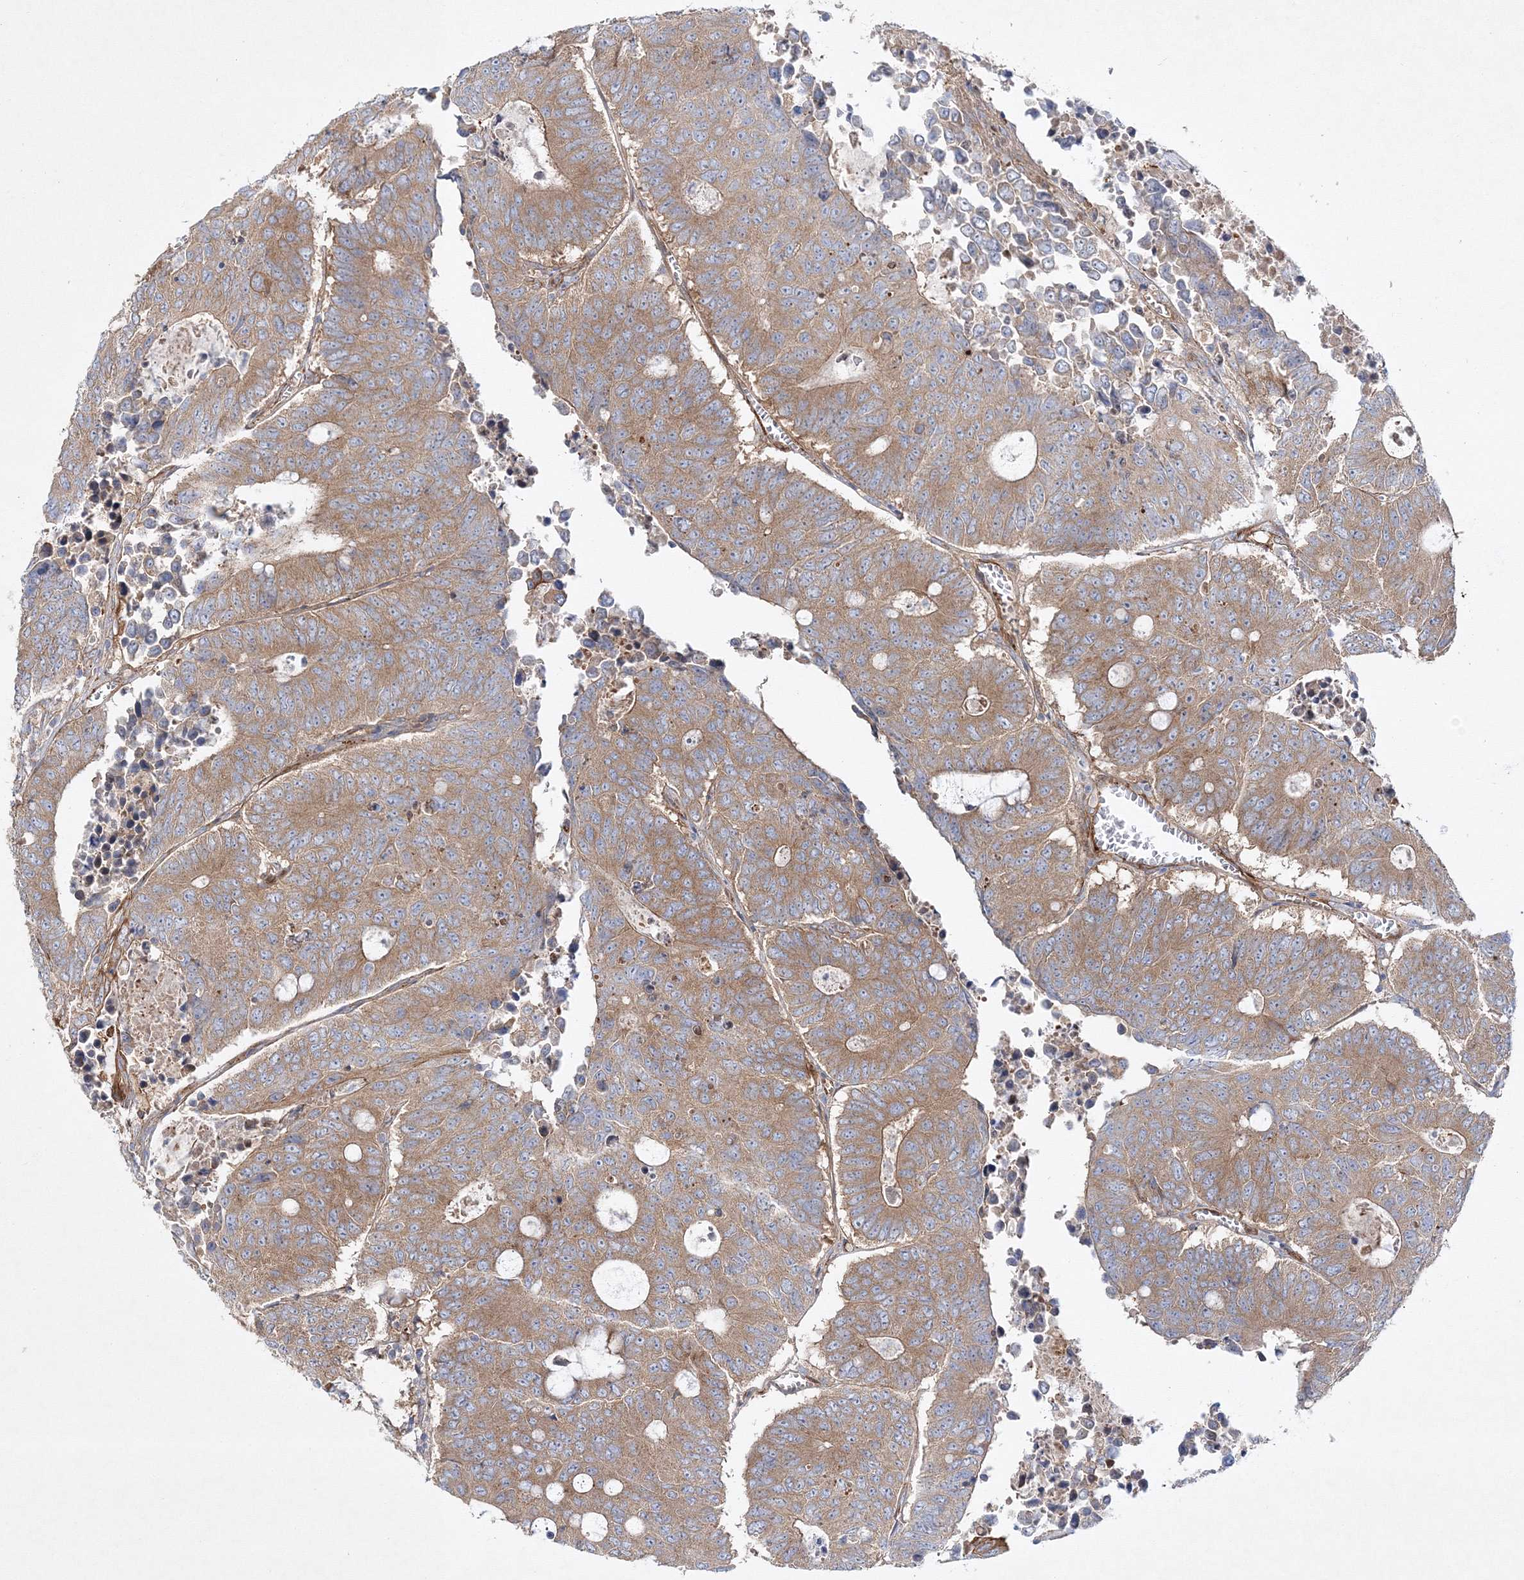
{"staining": {"intensity": "moderate", "quantity": ">75%", "location": "cytoplasmic/membranous"}, "tissue": "colorectal cancer", "cell_type": "Tumor cells", "image_type": "cancer", "snomed": [{"axis": "morphology", "description": "Adenocarcinoma, NOS"}, {"axis": "topography", "description": "Colon"}], "caption": "Approximately >75% of tumor cells in human colorectal cancer (adenocarcinoma) display moderate cytoplasmic/membranous protein positivity as visualized by brown immunohistochemical staining.", "gene": "ZFYVE16", "patient": {"sex": "male", "age": 87}}